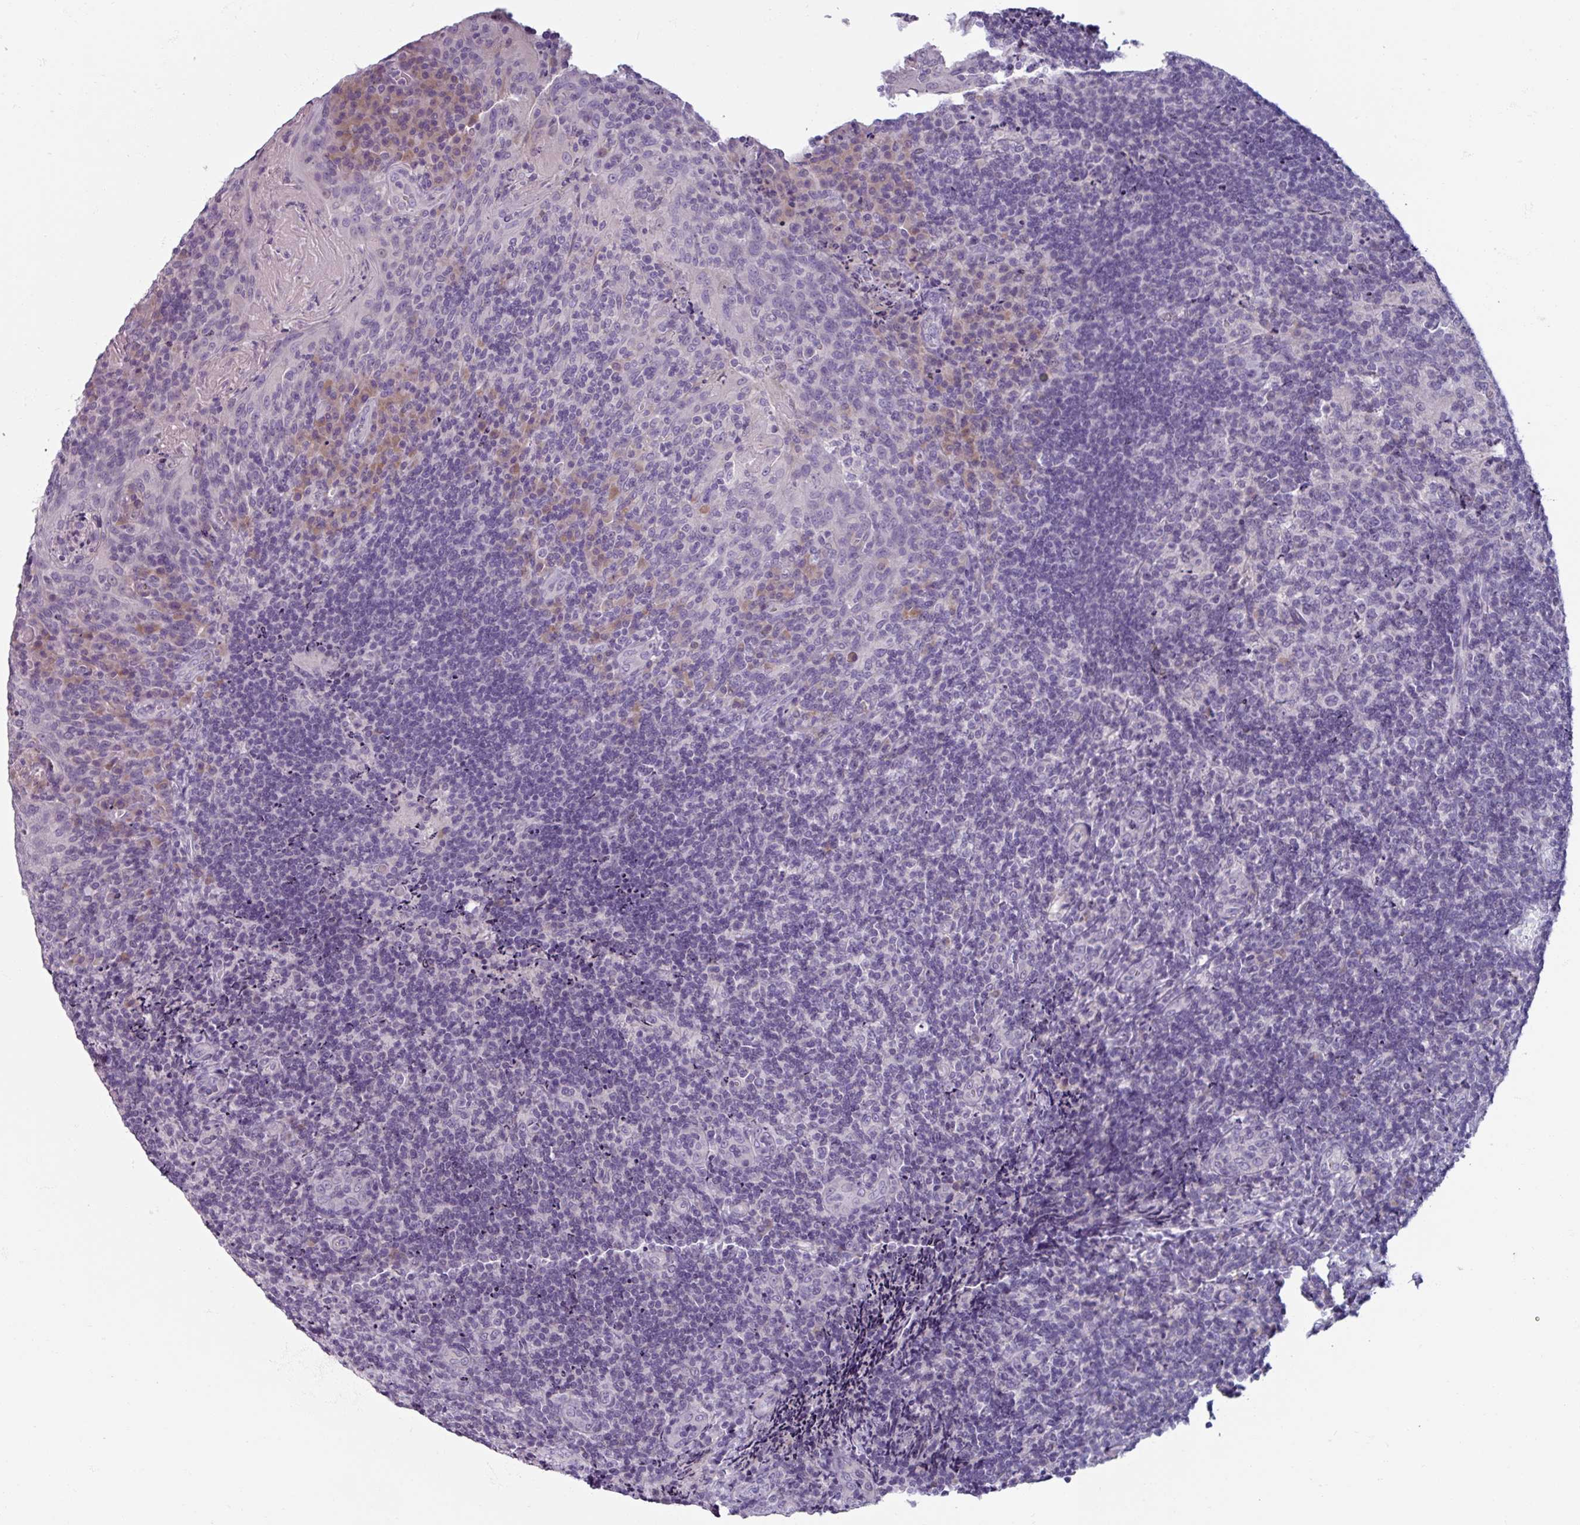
{"staining": {"intensity": "moderate", "quantity": "<25%", "location": "cytoplasmic/membranous"}, "tissue": "tonsil", "cell_type": "Germinal center cells", "image_type": "normal", "snomed": [{"axis": "morphology", "description": "Normal tissue, NOS"}, {"axis": "topography", "description": "Tonsil"}], "caption": "Immunohistochemistry (IHC) histopathology image of benign human tonsil stained for a protein (brown), which shows low levels of moderate cytoplasmic/membranous expression in approximately <25% of germinal center cells.", "gene": "SMIM11", "patient": {"sex": "male", "age": 17}}